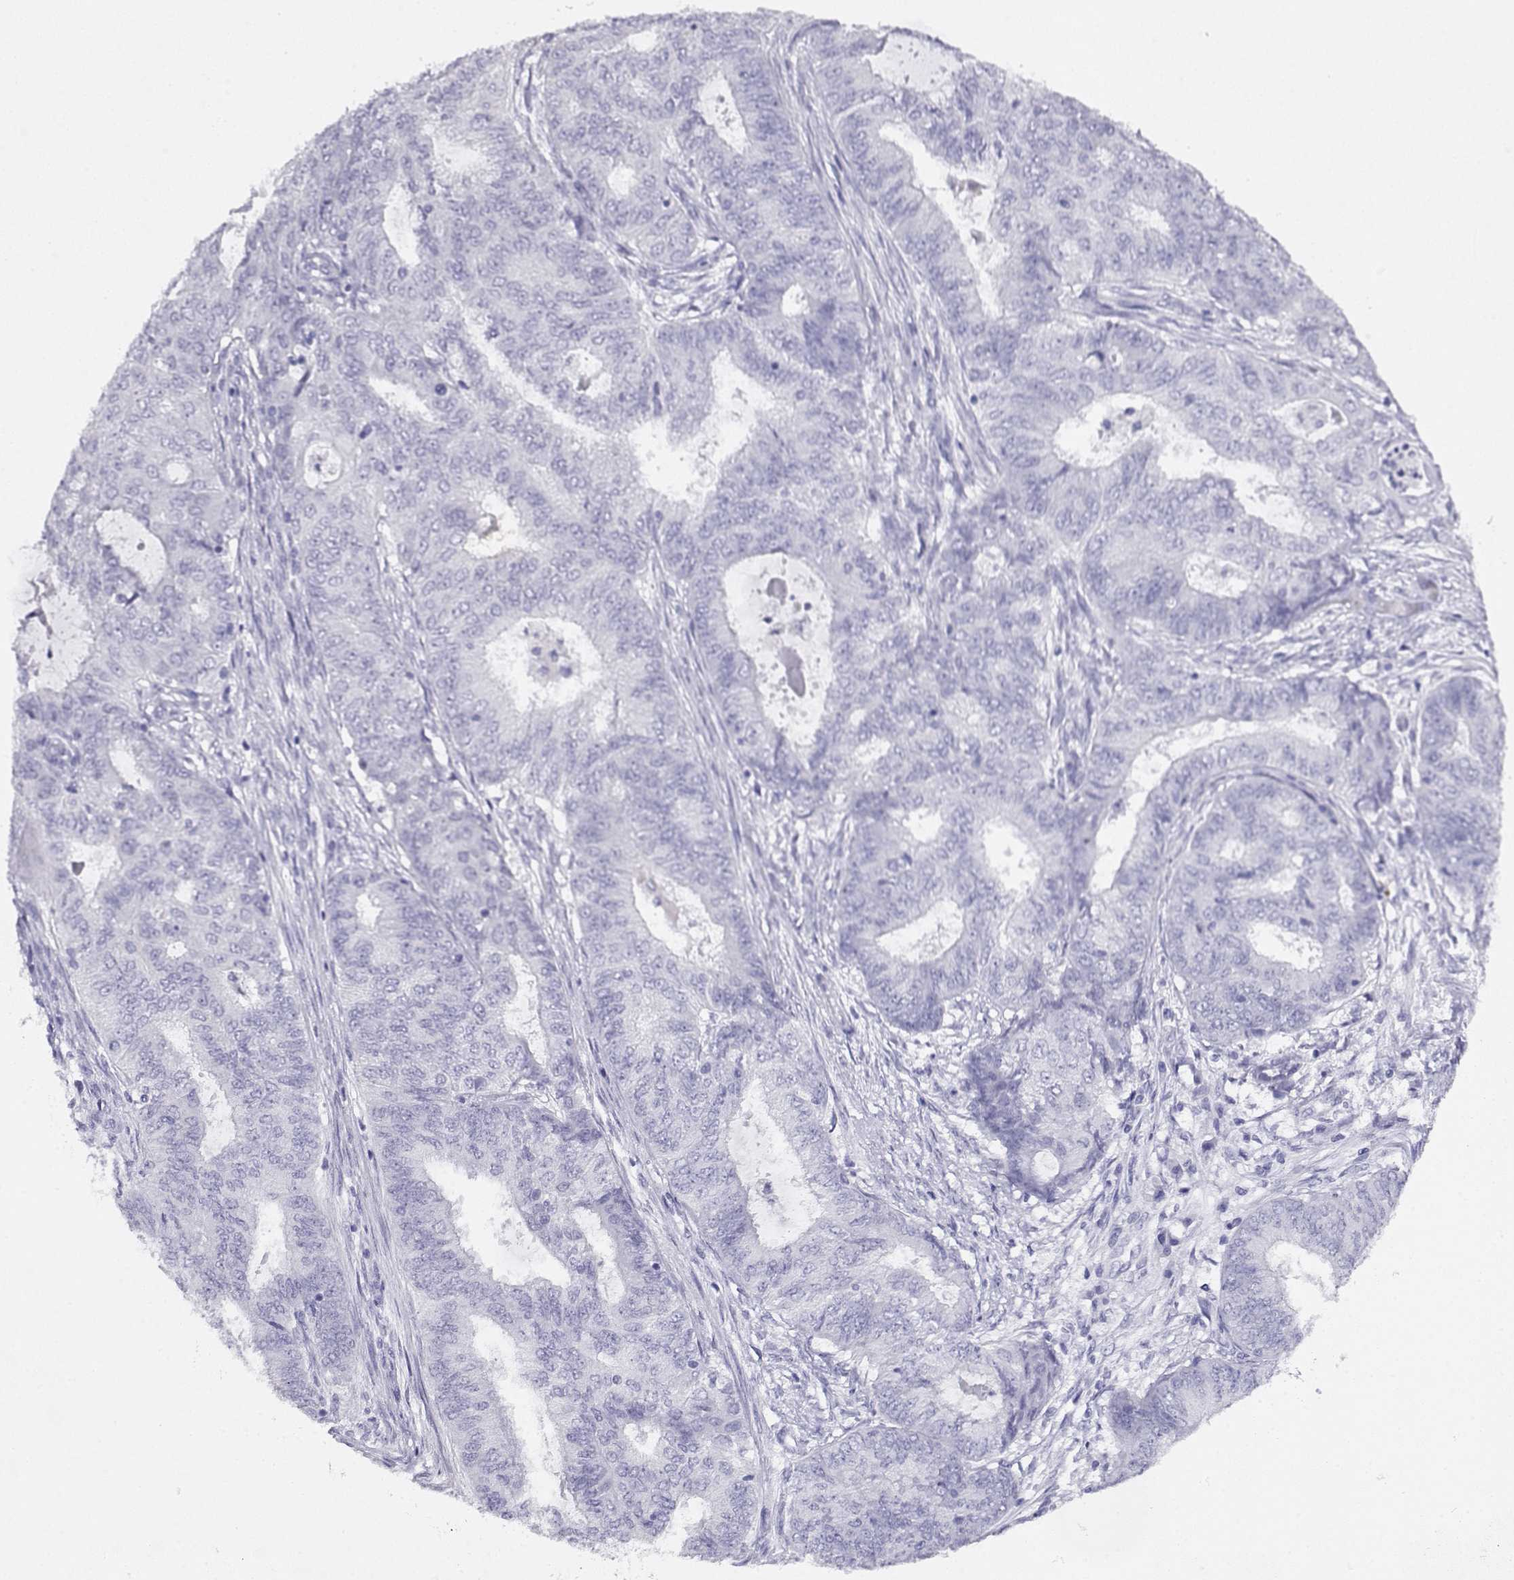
{"staining": {"intensity": "negative", "quantity": "none", "location": "none"}, "tissue": "endometrial cancer", "cell_type": "Tumor cells", "image_type": "cancer", "snomed": [{"axis": "morphology", "description": "Adenocarcinoma, NOS"}, {"axis": "topography", "description": "Endometrium"}], "caption": "Immunohistochemical staining of human adenocarcinoma (endometrial) demonstrates no significant positivity in tumor cells. The staining is performed using DAB brown chromogen with nuclei counter-stained in using hematoxylin.", "gene": "CABS1", "patient": {"sex": "female", "age": 62}}